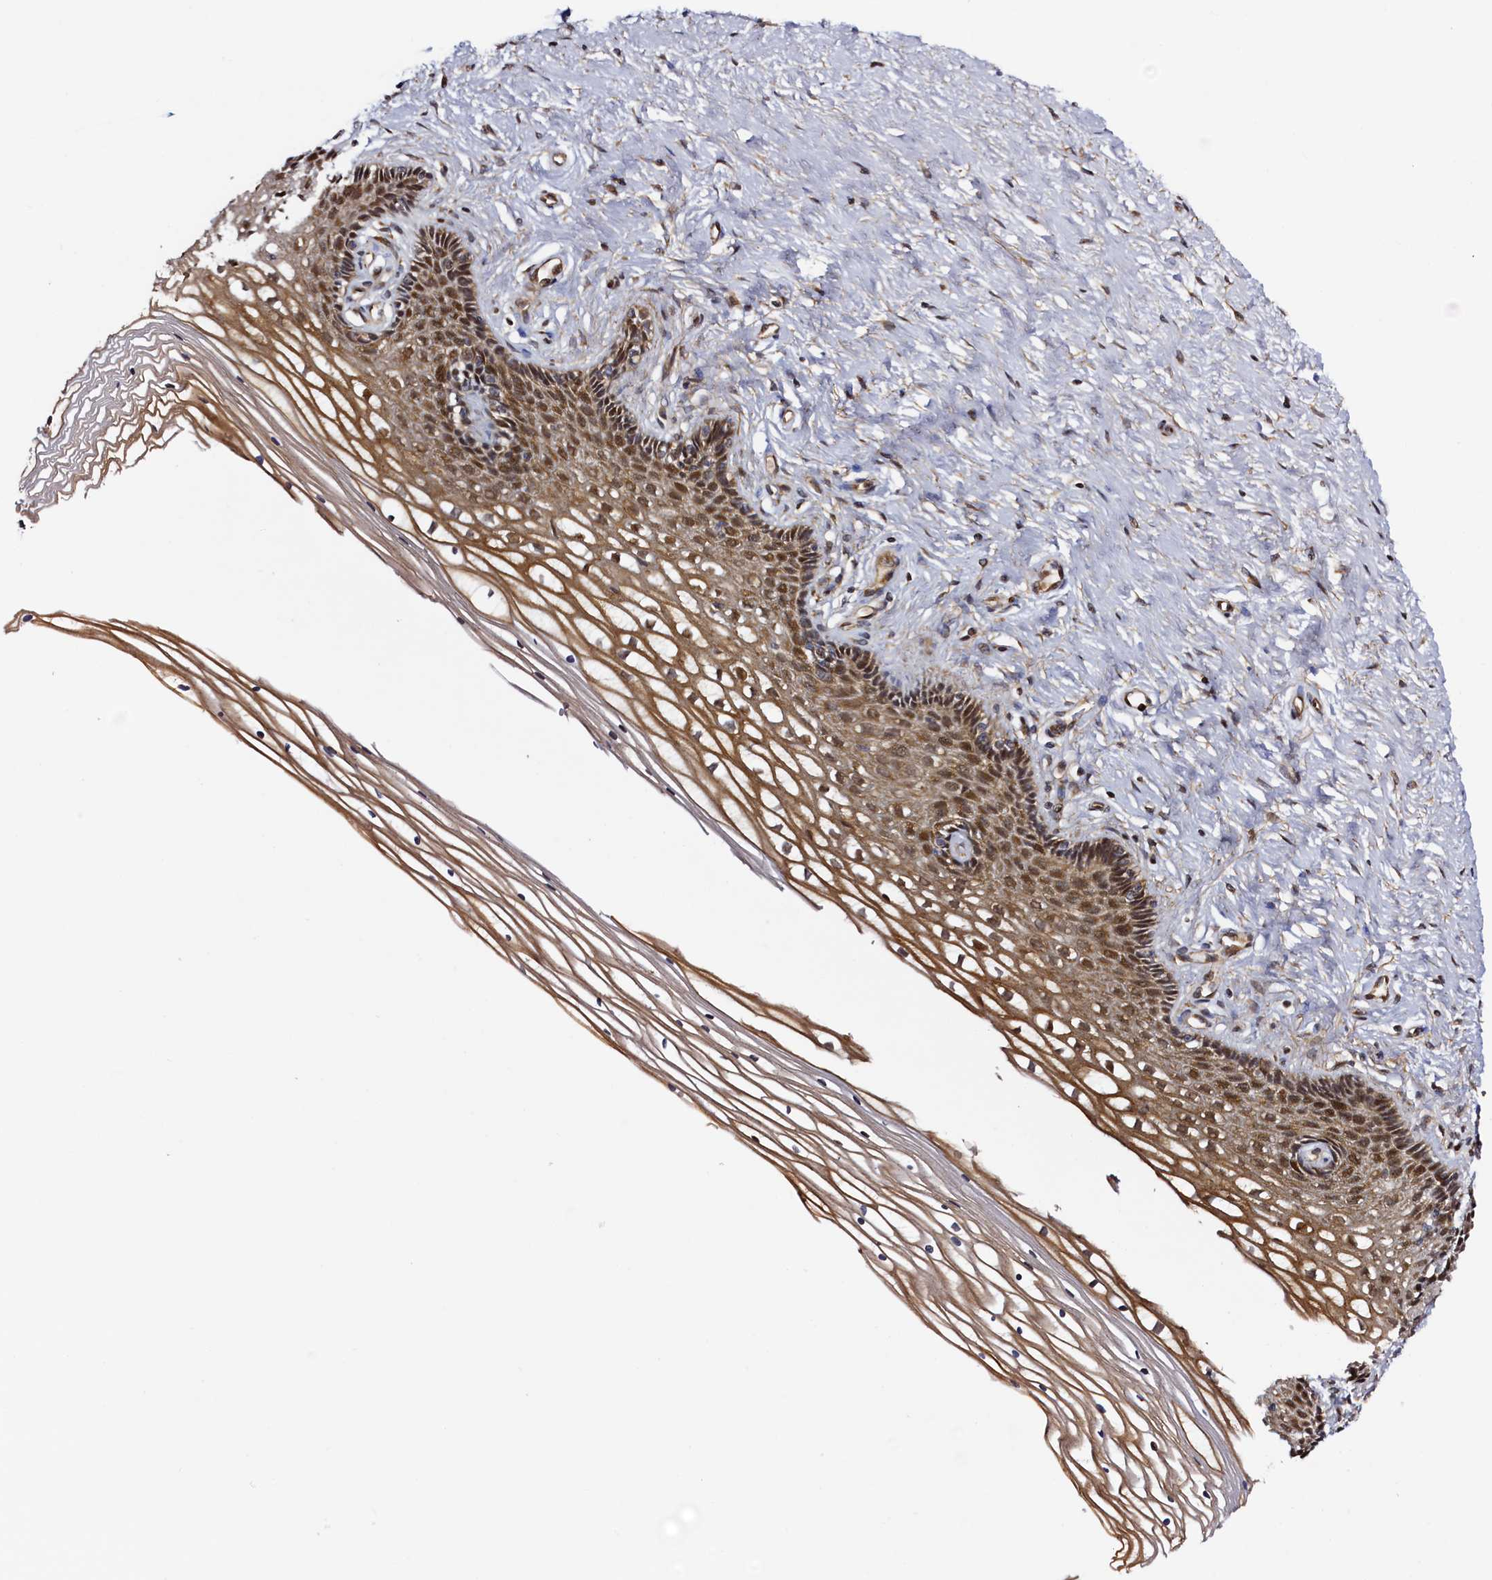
{"staining": {"intensity": "moderate", "quantity": ">75%", "location": "cytoplasmic/membranous"}, "tissue": "cervix", "cell_type": "Glandular cells", "image_type": "normal", "snomed": [{"axis": "morphology", "description": "Normal tissue, NOS"}, {"axis": "topography", "description": "Cervix"}], "caption": "Moderate cytoplasmic/membranous positivity is present in about >75% of glandular cells in normal cervix.", "gene": "RBFA", "patient": {"sex": "female", "age": 33}}